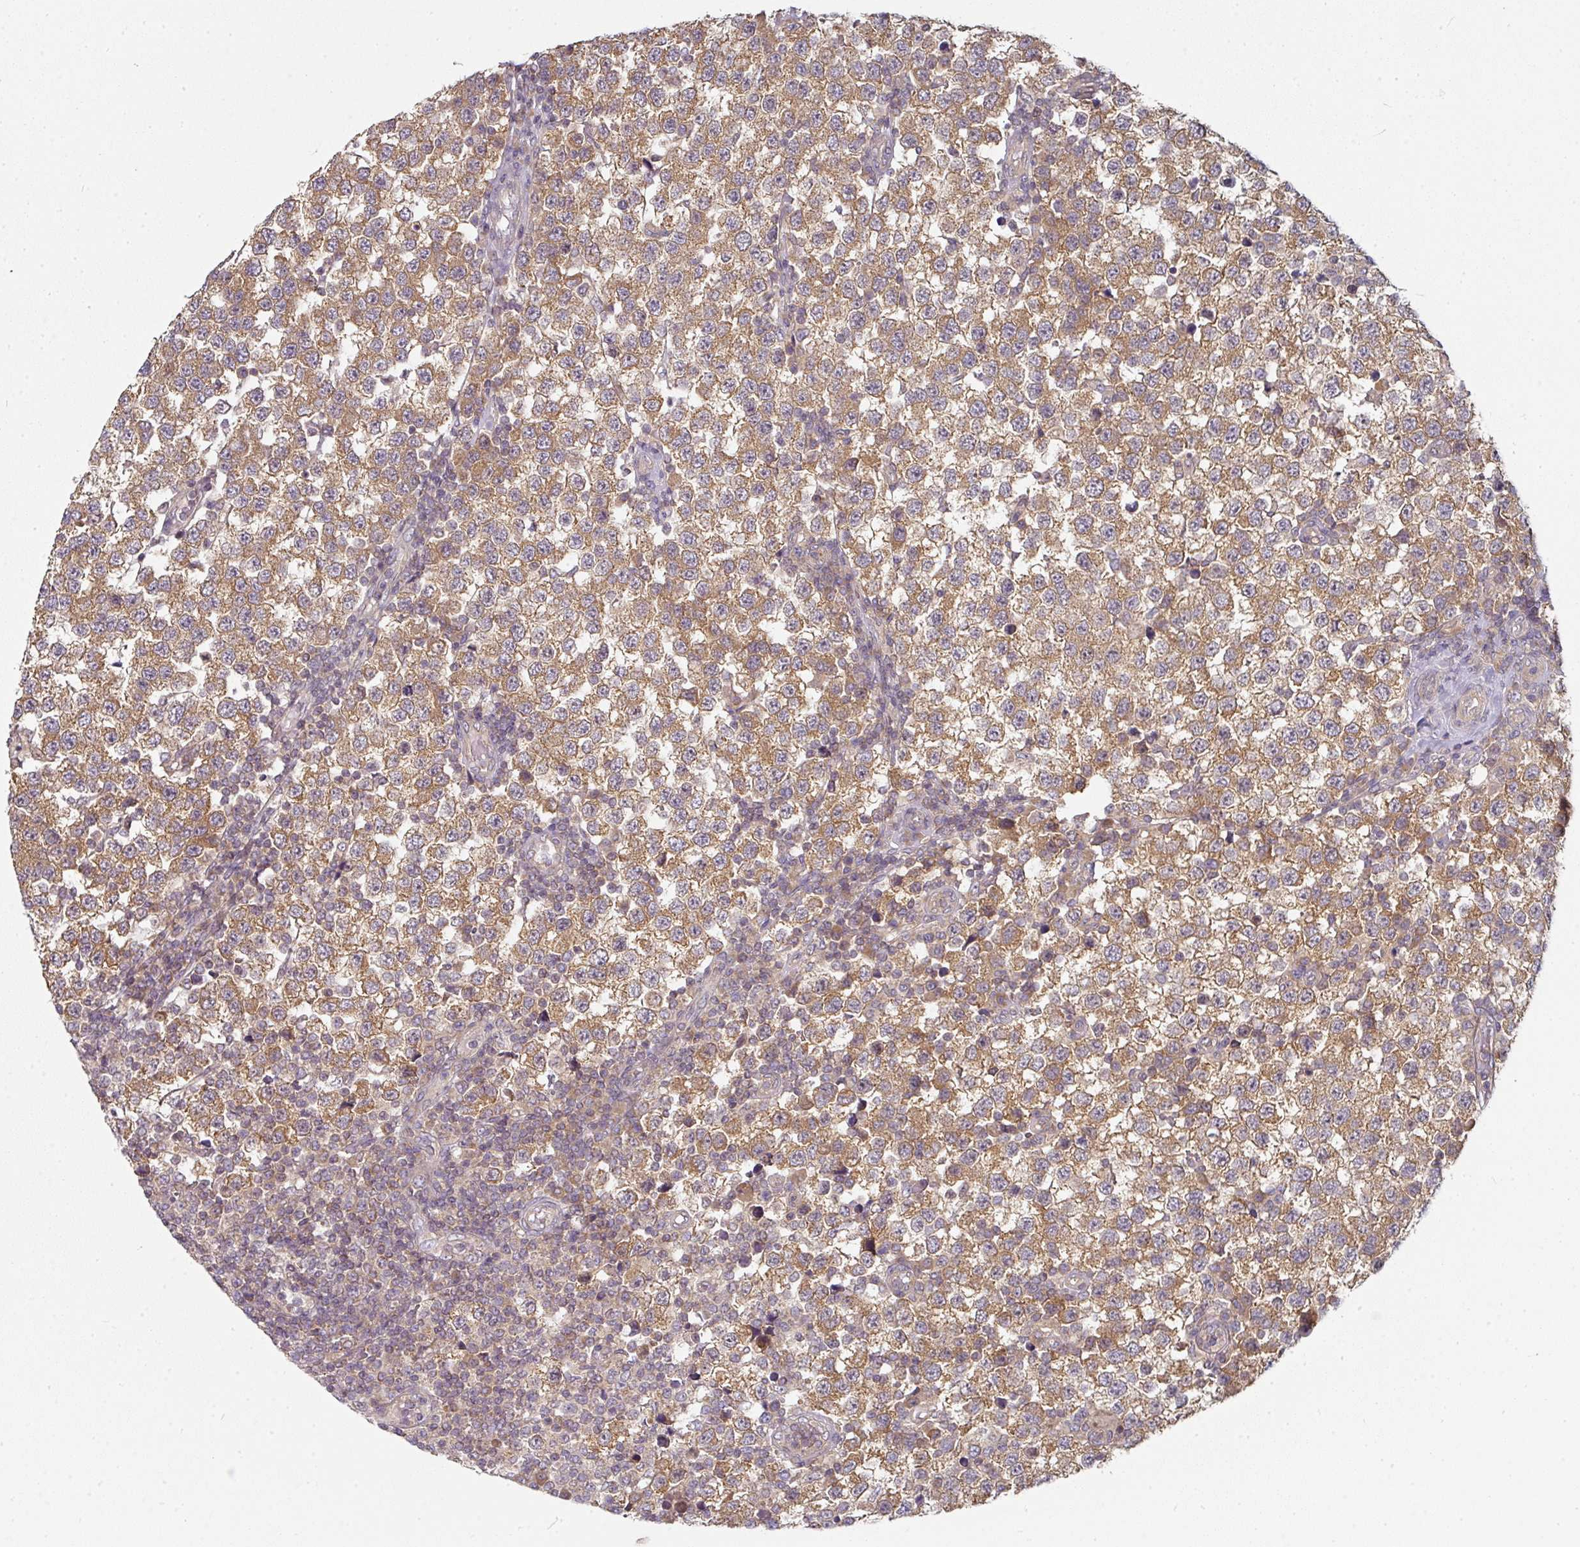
{"staining": {"intensity": "moderate", "quantity": ">75%", "location": "cytoplasmic/membranous"}, "tissue": "testis cancer", "cell_type": "Tumor cells", "image_type": "cancer", "snomed": [{"axis": "morphology", "description": "Seminoma, NOS"}, {"axis": "topography", "description": "Testis"}], "caption": "Protein expression analysis of human testis seminoma reveals moderate cytoplasmic/membranous positivity in approximately >75% of tumor cells. The staining is performed using DAB (3,3'-diaminobenzidine) brown chromogen to label protein expression. The nuclei are counter-stained blue using hematoxylin.", "gene": "MAP2K2", "patient": {"sex": "male", "age": 34}}